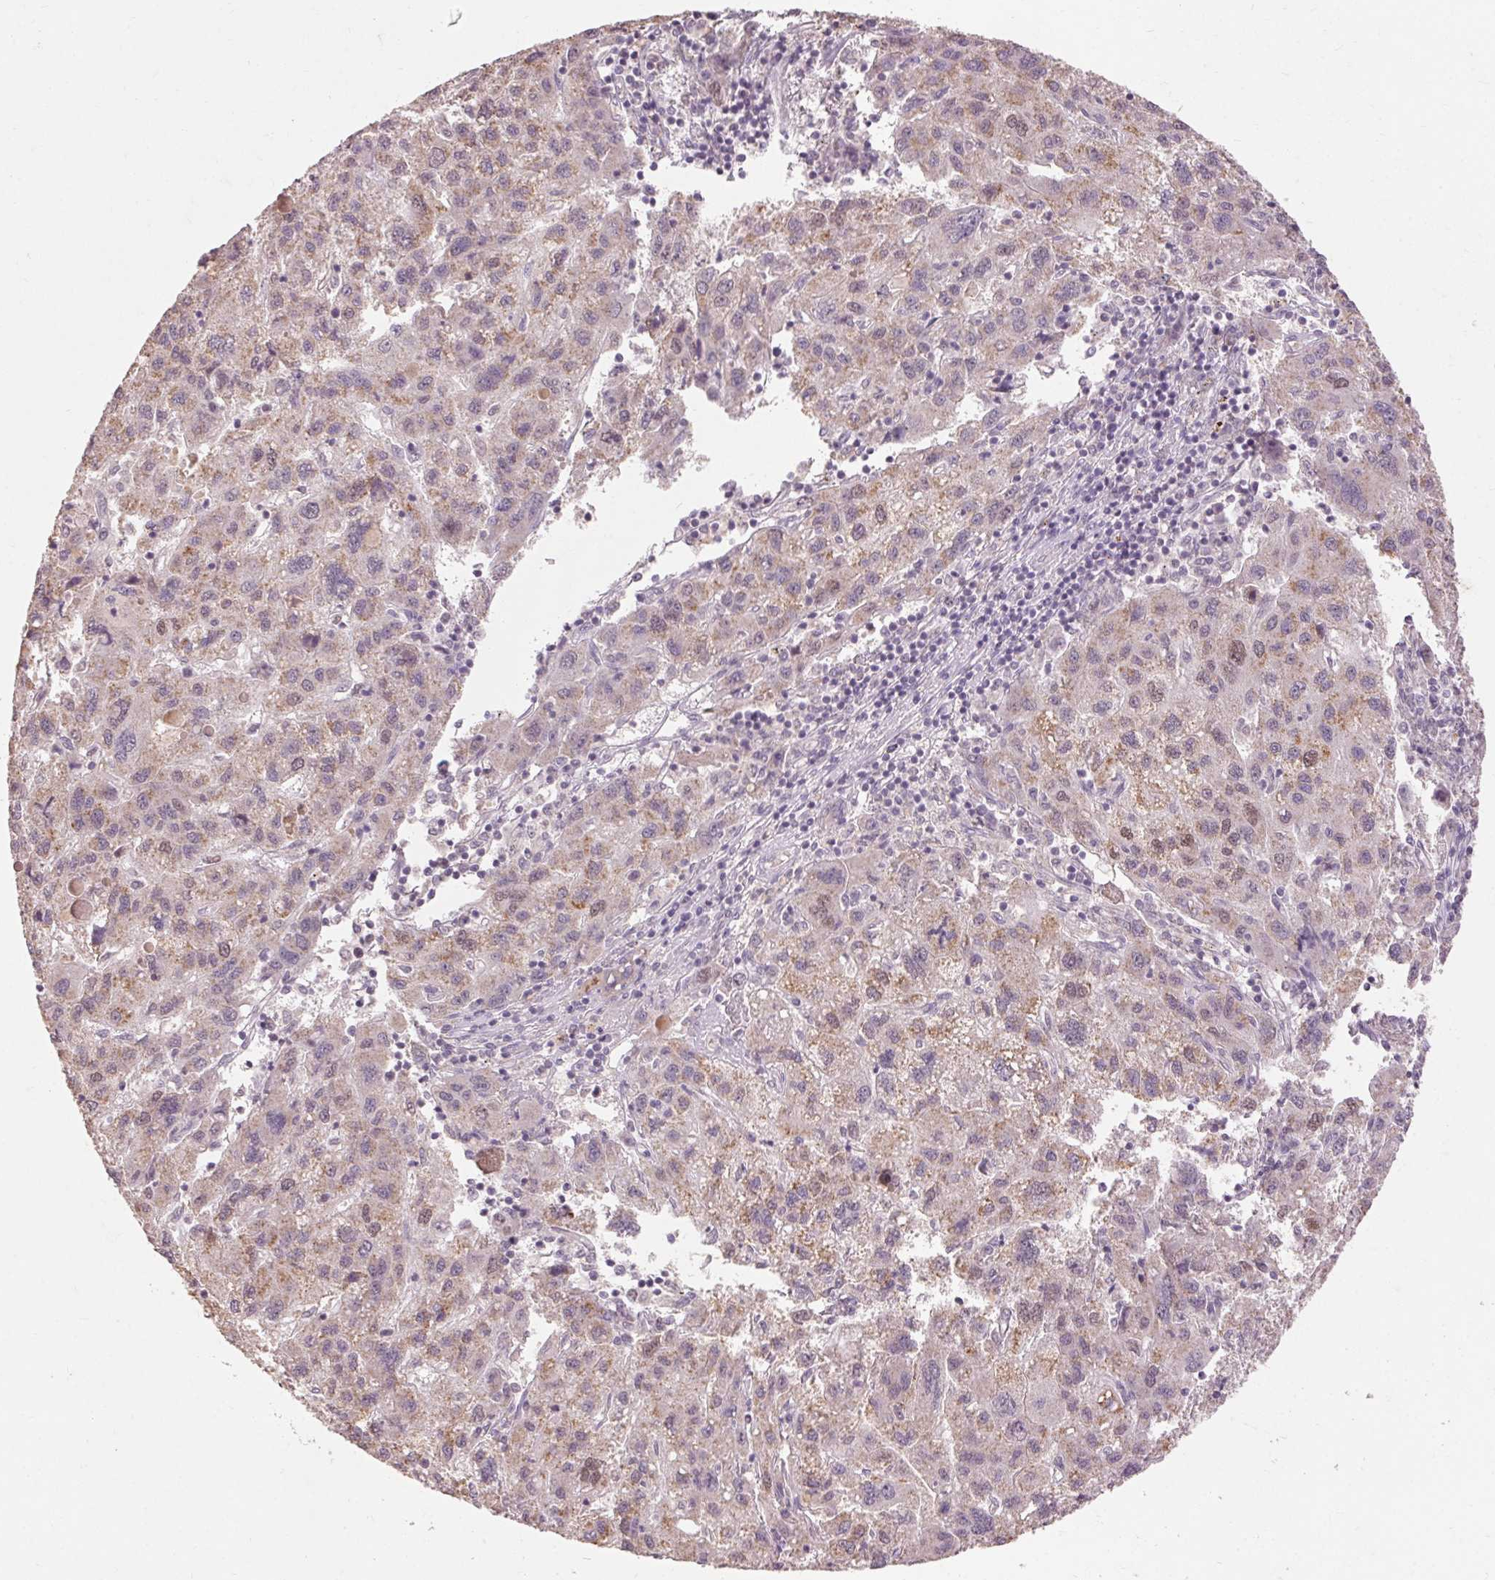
{"staining": {"intensity": "weak", "quantity": "<25%", "location": "cytoplasmic/membranous,nuclear"}, "tissue": "liver cancer", "cell_type": "Tumor cells", "image_type": "cancer", "snomed": [{"axis": "morphology", "description": "Carcinoma, Hepatocellular, NOS"}, {"axis": "topography", "description": "Liver"}], "caption": "An image of hepatocellular carcinoma (liver) stained for a protein reveals no brown staining in tumor cells. (IHC, brightfield microscopy, high magnification).", "gene": "SKP2", "patient": {"sex": "female", "age": 77}}